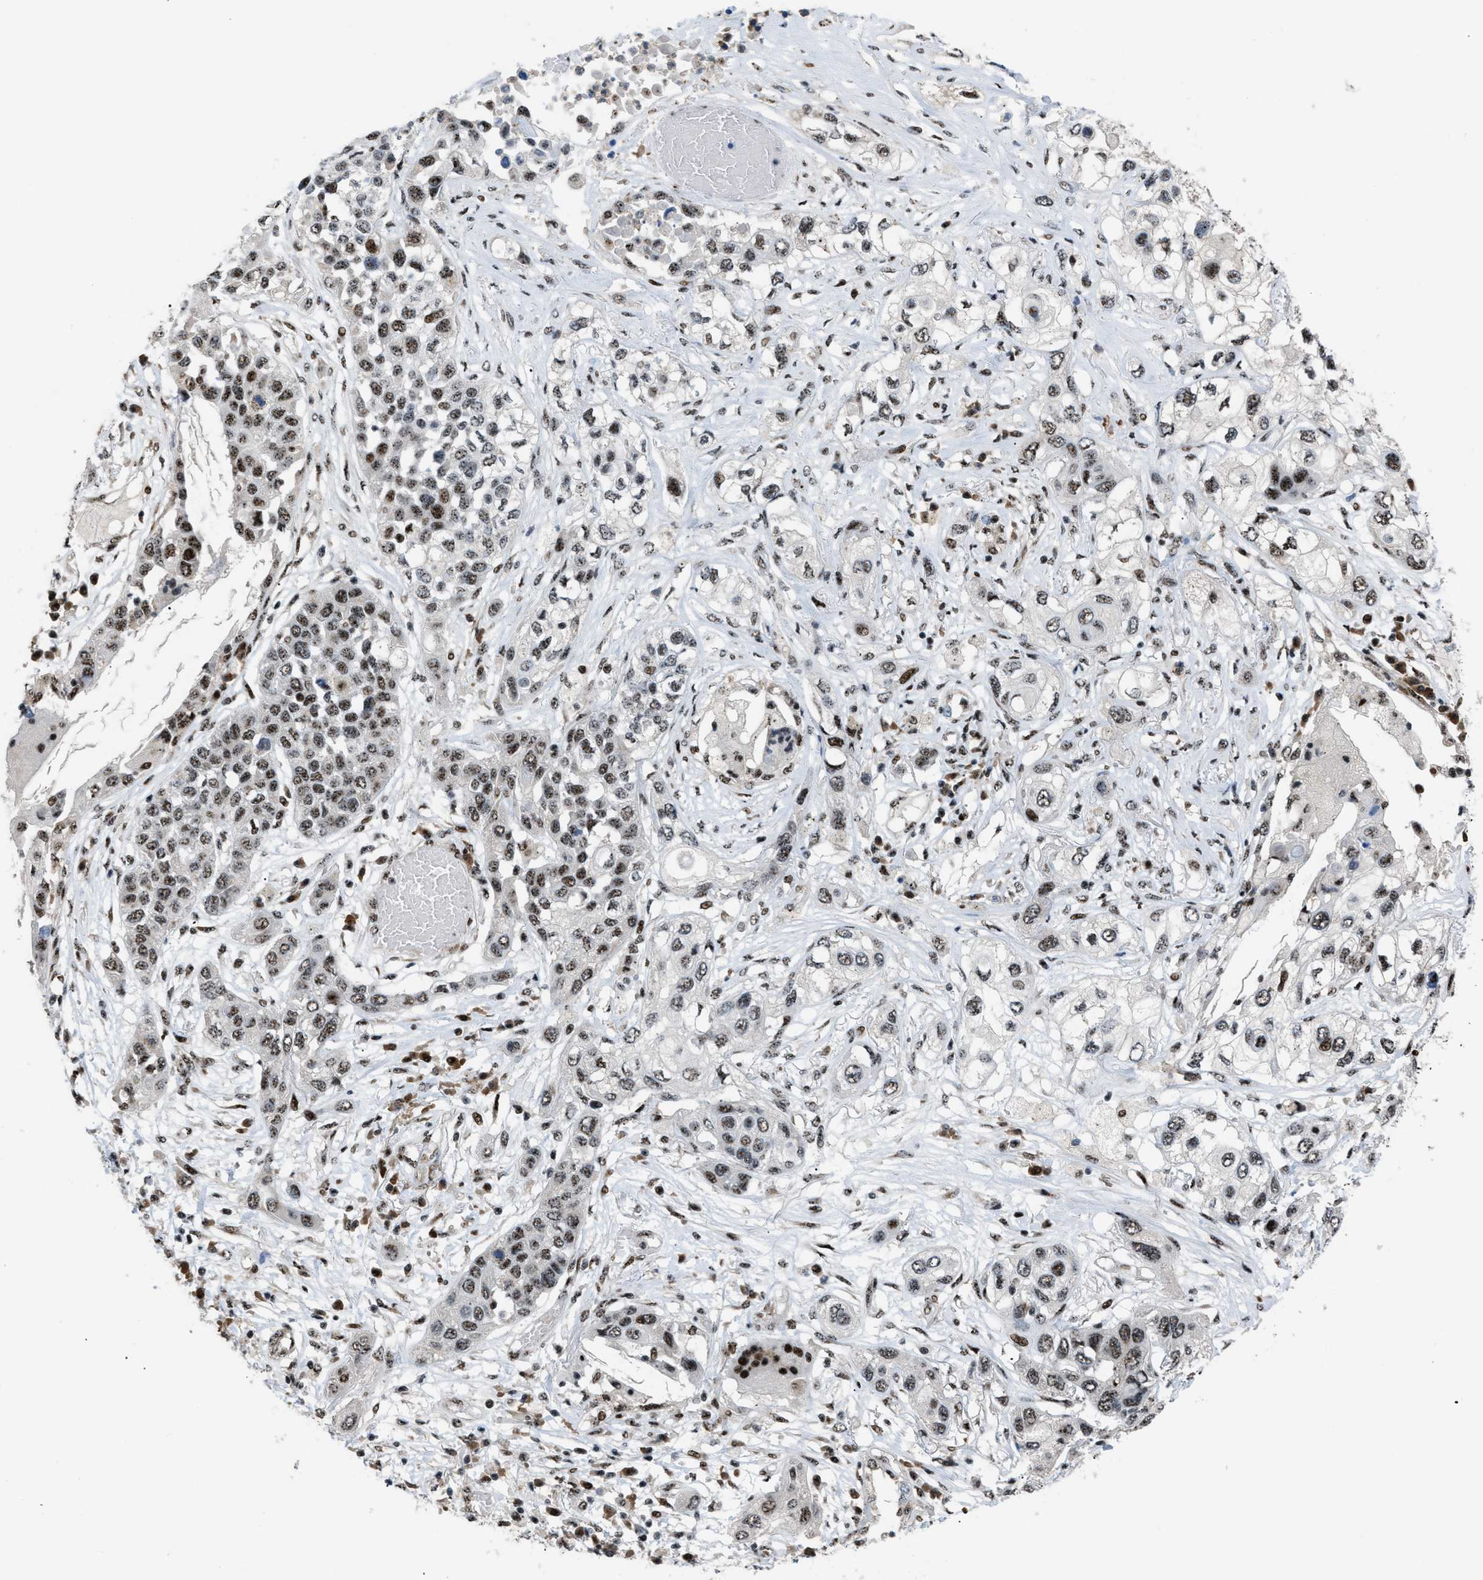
{"staining": {"intensity": "moderate", "quantity": ">75%", "location": "nuclear"}, "tissue": "lung cancer", "cell_type": "Tumor cells", "image_type": "cancer", "snomed": [{"axis": "morphology", "description": "Squamous cell carcinoma, NOS"}, {"axis": "topography", "description": "Lung"}], "caption": "The histopathology image reveals staining of squamous cell carcinoma (lung), revealing moderate nuclear protein staining (brown color) within tumor cells.", "gene": "CDR2", "patient": {"sex": "male", "age": 71}}